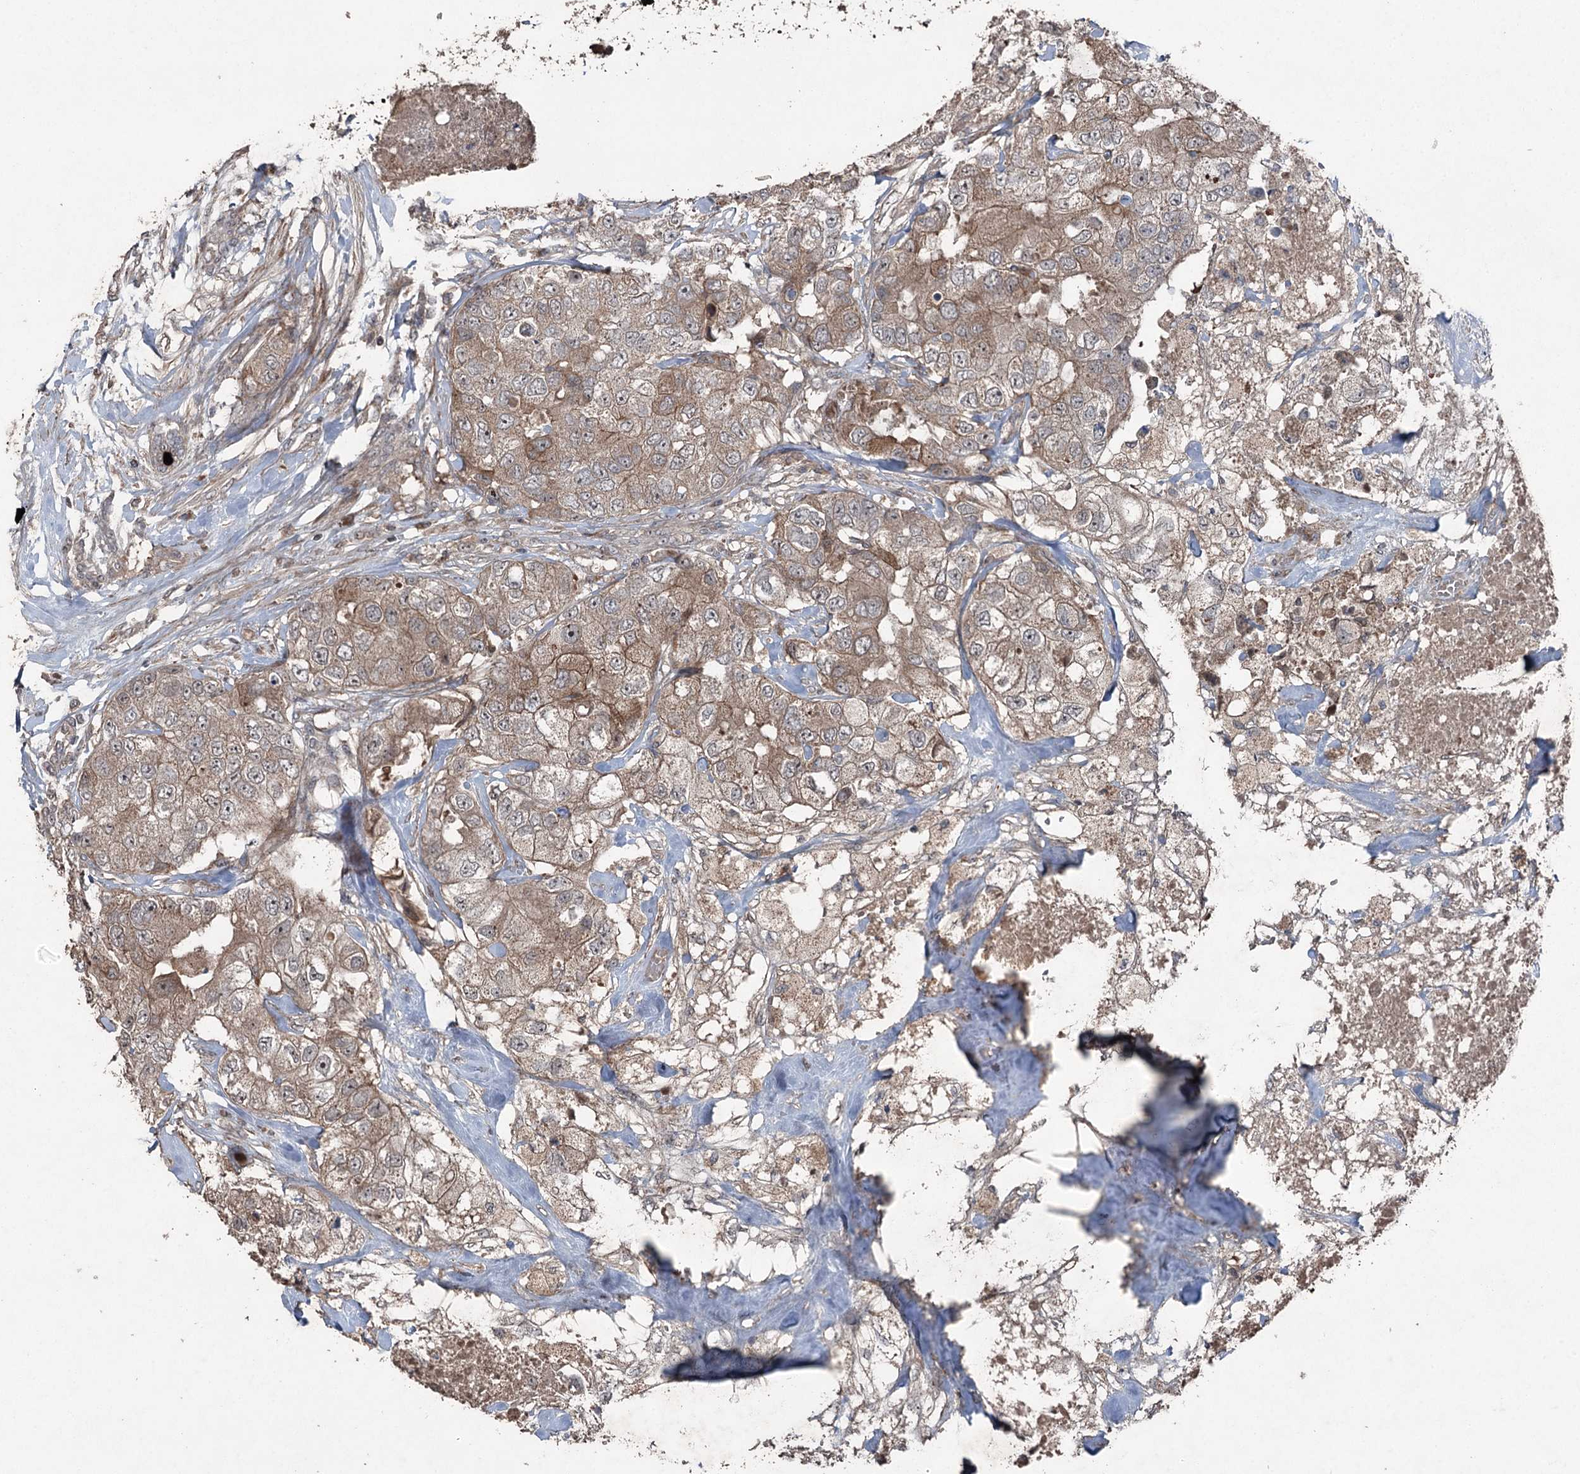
{"staining": {"intensity": "moderate", "quantity": ">75%", "location": "cytoplasmic/membranous"}, "tissue": "breast cancer", "cell_type": "Tumor cells", "image_type": "cancer", "snomed": [{"axis": "morphology", "description": "Duct carcinoma"}, {"axis": "topography", "description": "Breast"}], "caption": "The micrograph exhibits immunohistochemical staining of breast cancer (infiltrating ductal carcinoma). There is moderate cytoplasmic/membranous positivity is identified in about >75% of tumor cells.", "gene": "MAPK8IP2", "patient": {"sex": "female", "age": 62}}